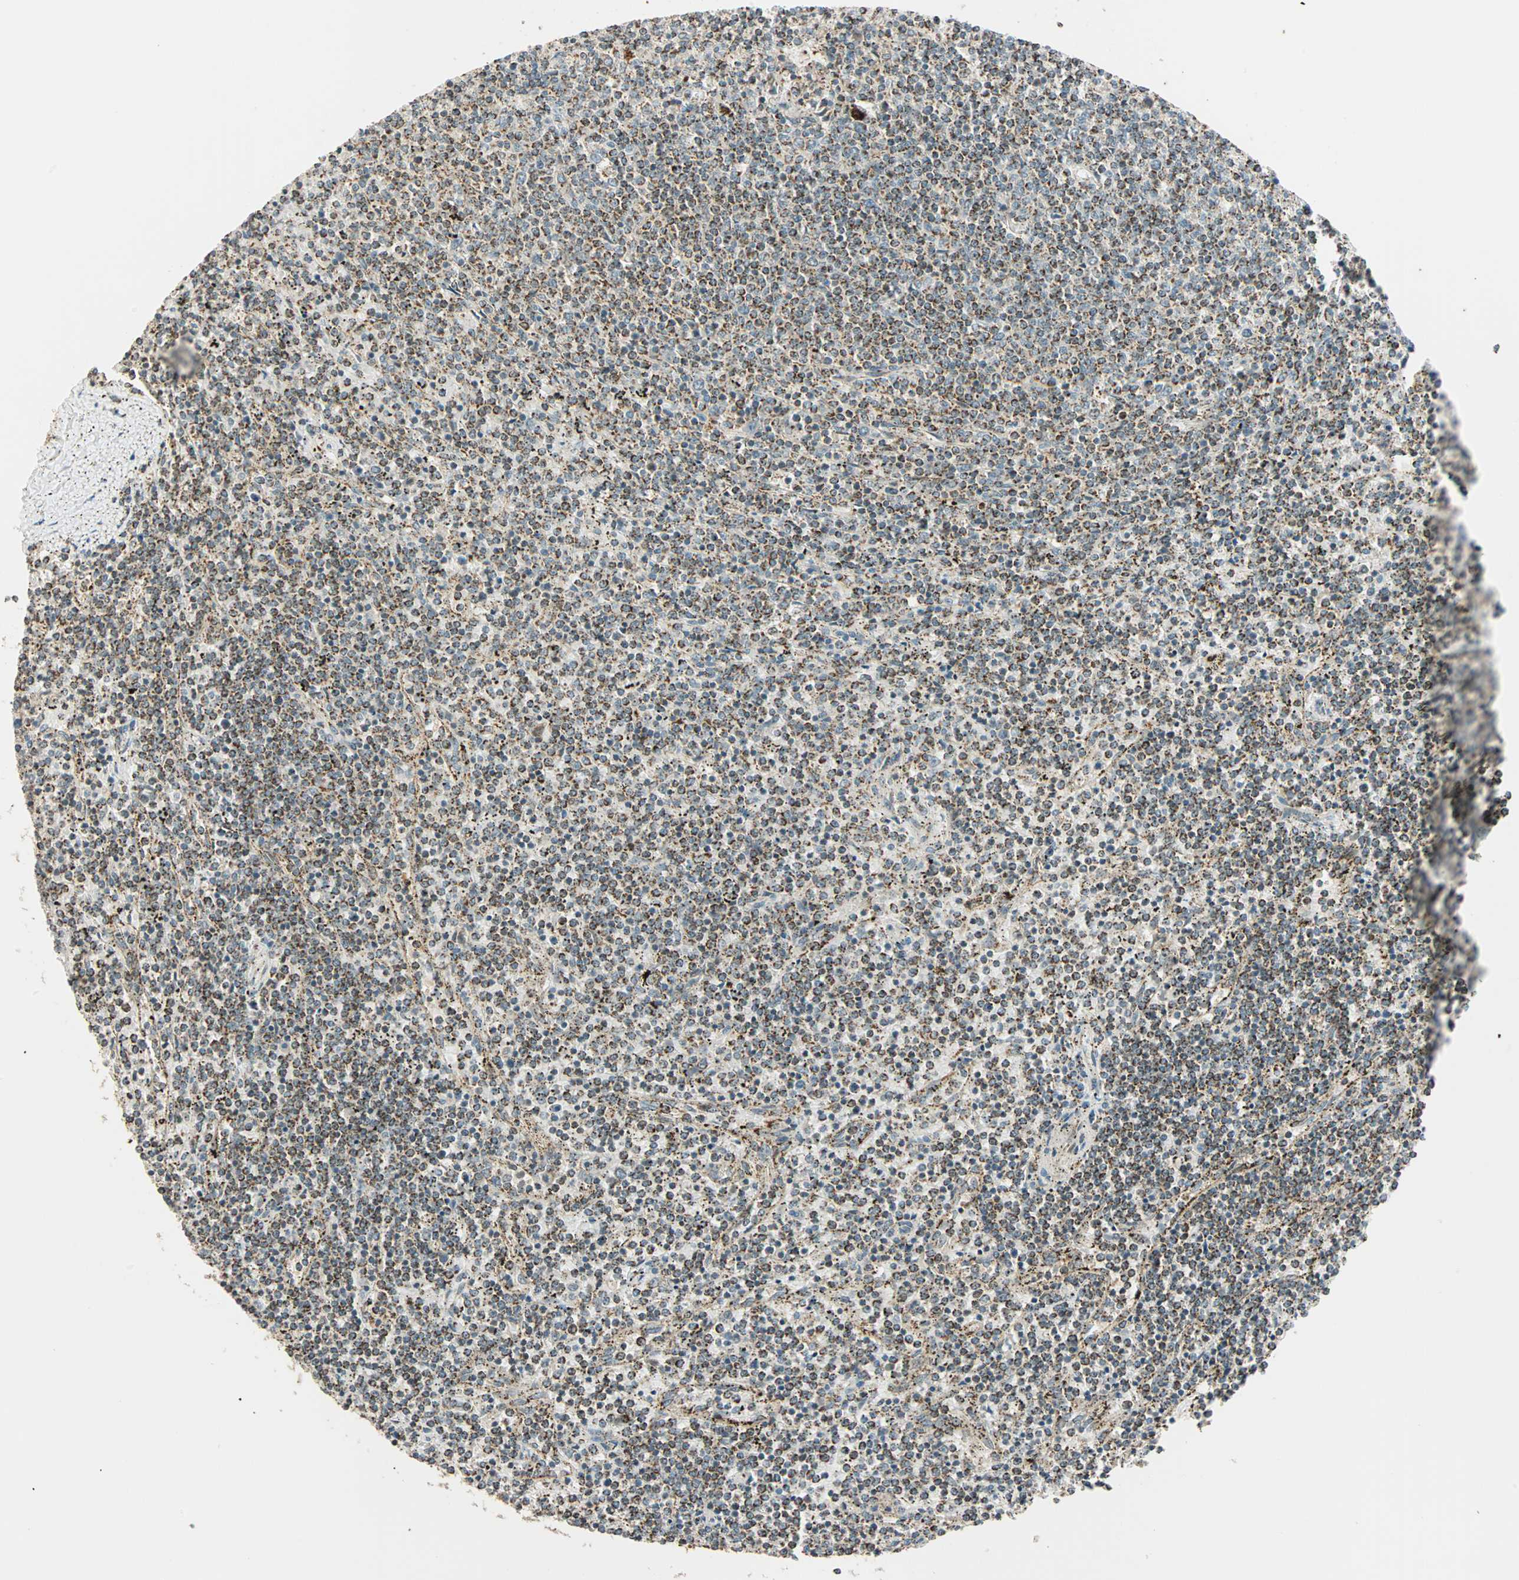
{"staining": {"intensity": "weak", "quantity": ">75%", "location": "cytoplasmic/membranous"}, "tissue": "lymphoma", "cell_type": "Tumor cells", "image_type": "cancer", "snomed": [{"axis": "morphology", "description": "Malignant lymphoma, non-Hodgkin's type, Low grade"}, {"axis": "topography", "description": "Spleen"}], "caption": "The immunohistochemical stain shows weak cytoplasmic/membranous expression in tumor cells of lymphoma tissue.", "gene": "SPRY4", "patient": {"sex": "female", "age": 50}}